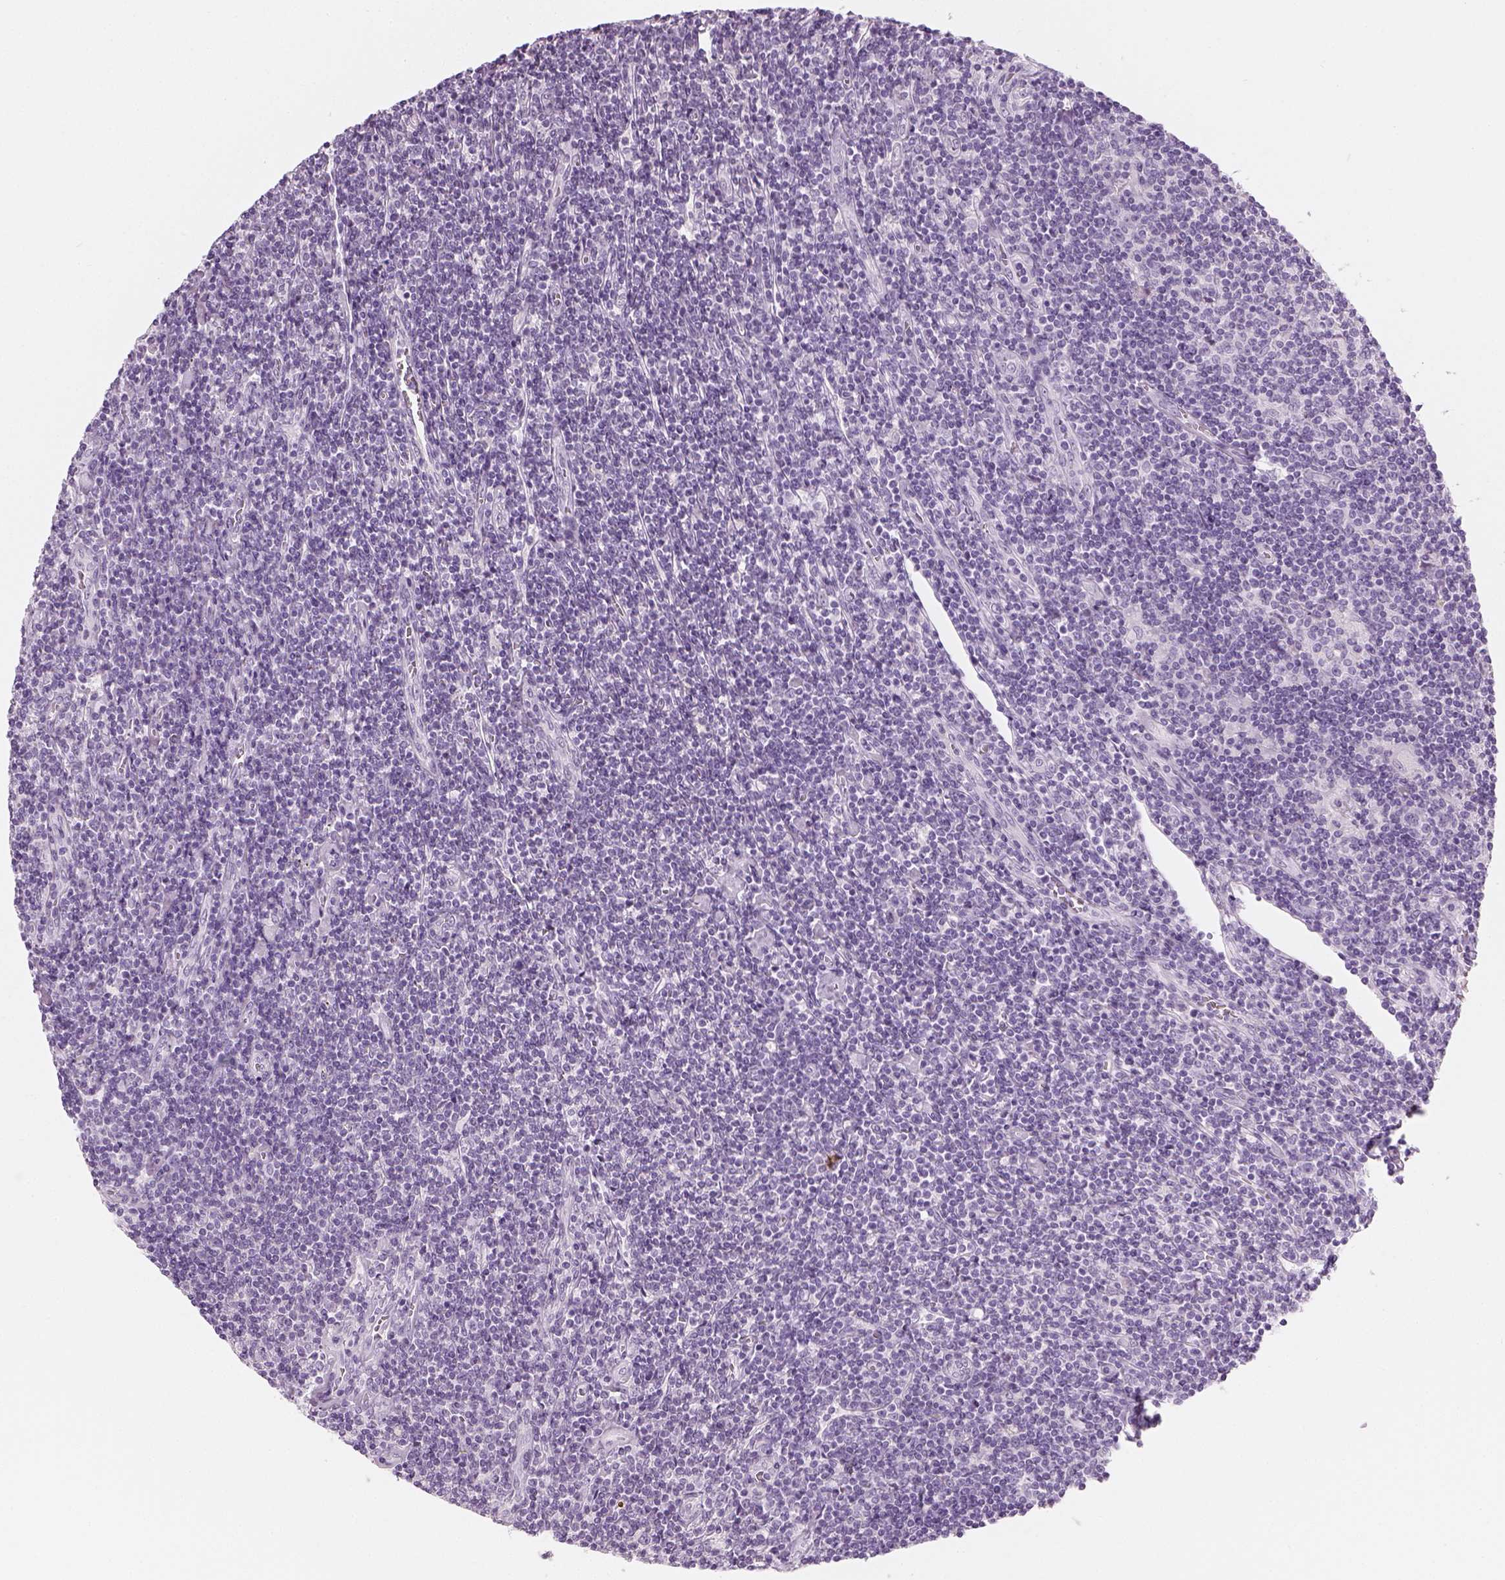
{"staining": {"intensity": "negative", "quantity": "none", "location": "none"}, "tissue": "lymphoma", "cell_type": "Tumor cells", "image_type": "cancer", "snomed": [{"axis": "morphology", "description": "Hodgkin's disease, NOS"}, {"axis": "topography", "description": "Lymph node"}], "caption": "Tumor cells are negative for protein expression in human lymphoma.", "gene": "TH", "patient": {"sex": "male", "age": 40}}